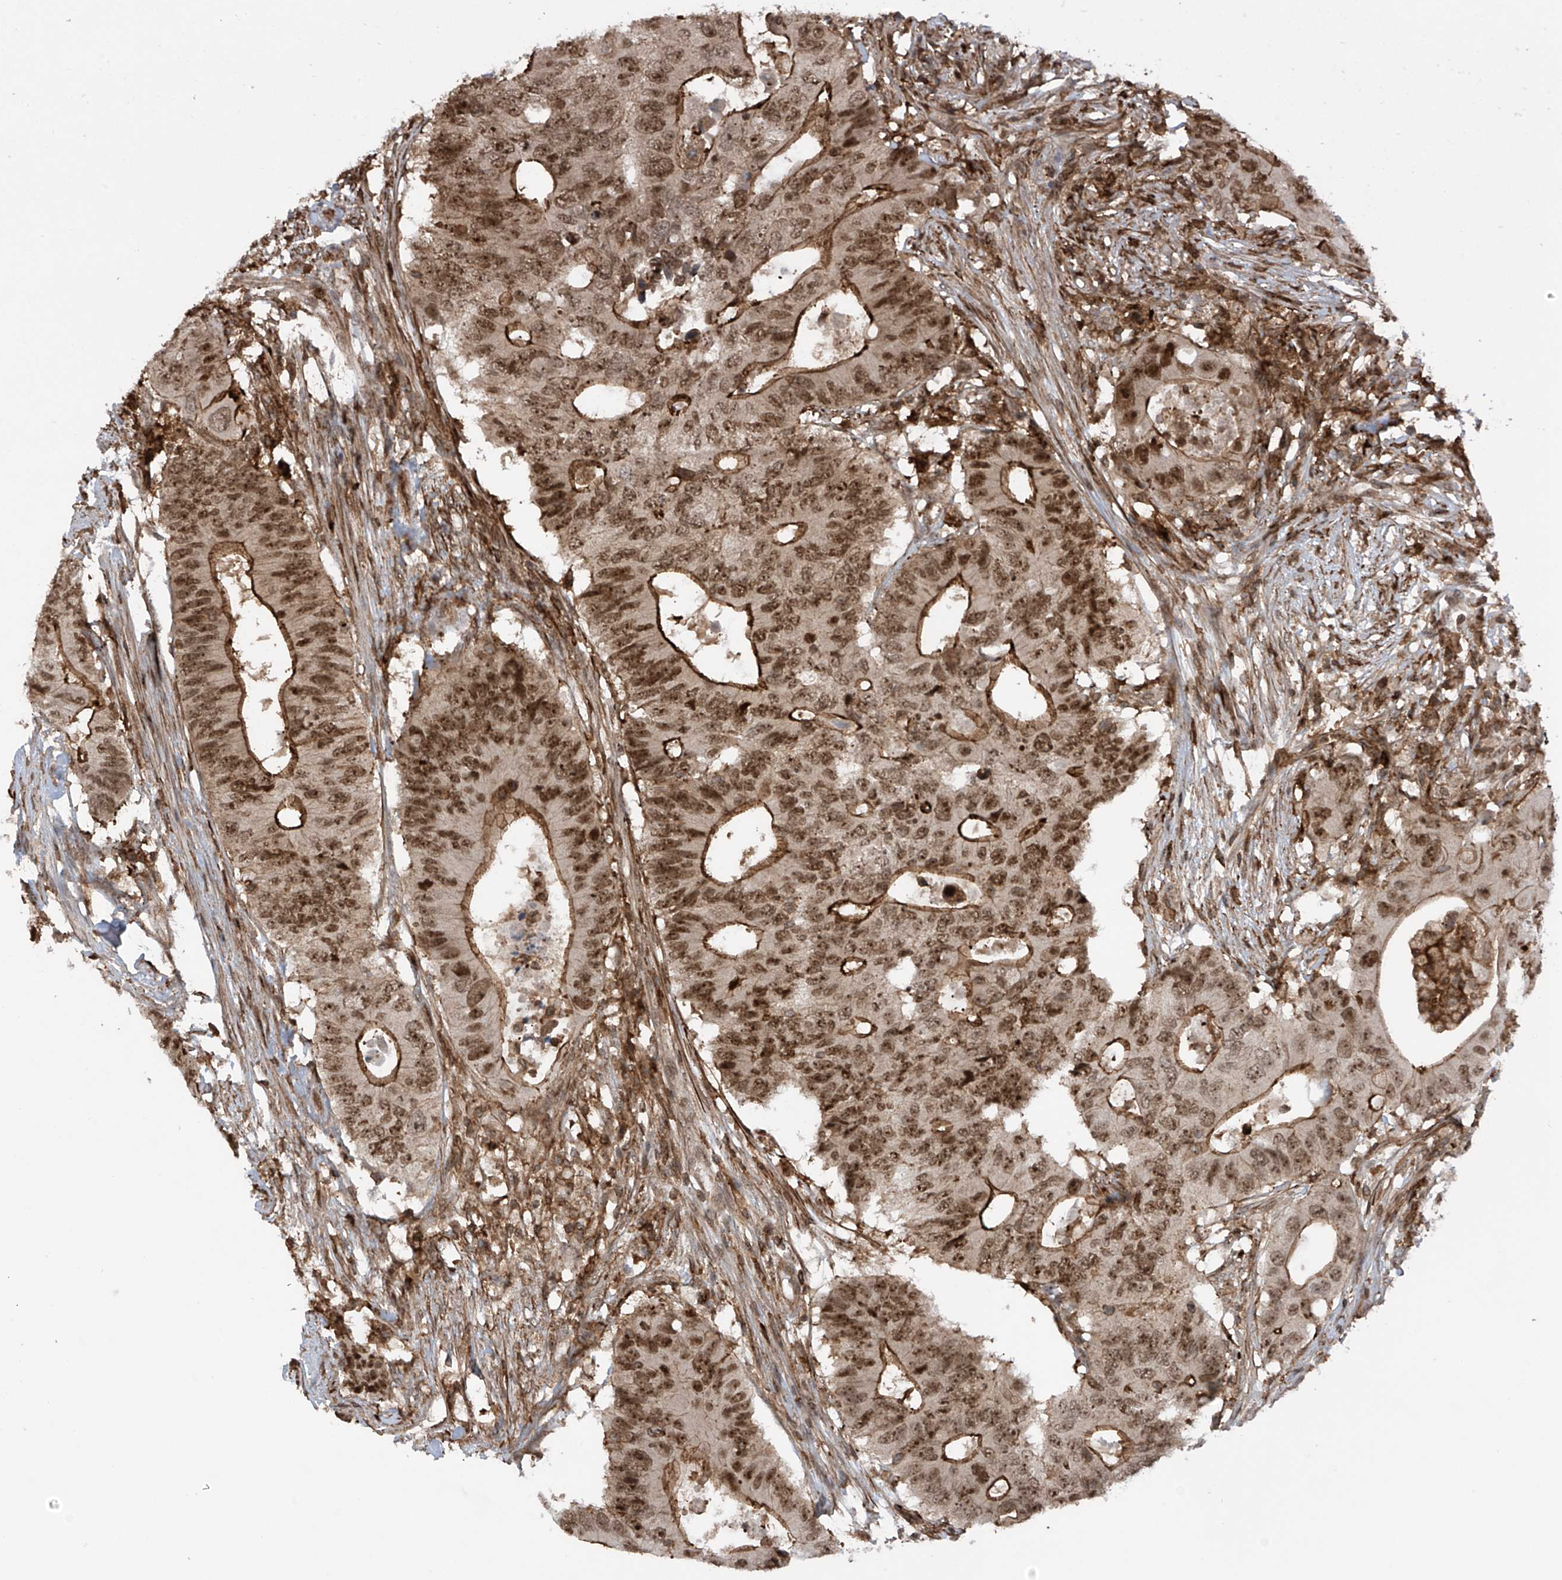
{"staining": {"intensity": "strong", "quantity": ">75%", "location": "nuclear"}, "tissue": "colorectal cancer", "cell_type": "Tumor cells", "image_type": "cancer", "snomed": [{"axis": "morphology", "description": "Adenocarcinoma, NOS"}, {"axis": "topography", "description": "Colon"}], "caption": "This histopathology image exhibits immunohistochemistry staining of human adenocarcinoma (colorectal), with high strong nuclear positivity in approximately >75% of tumor cells.", "gene": "REPIN1", "patient": {"sex": "male", "age": 71}}